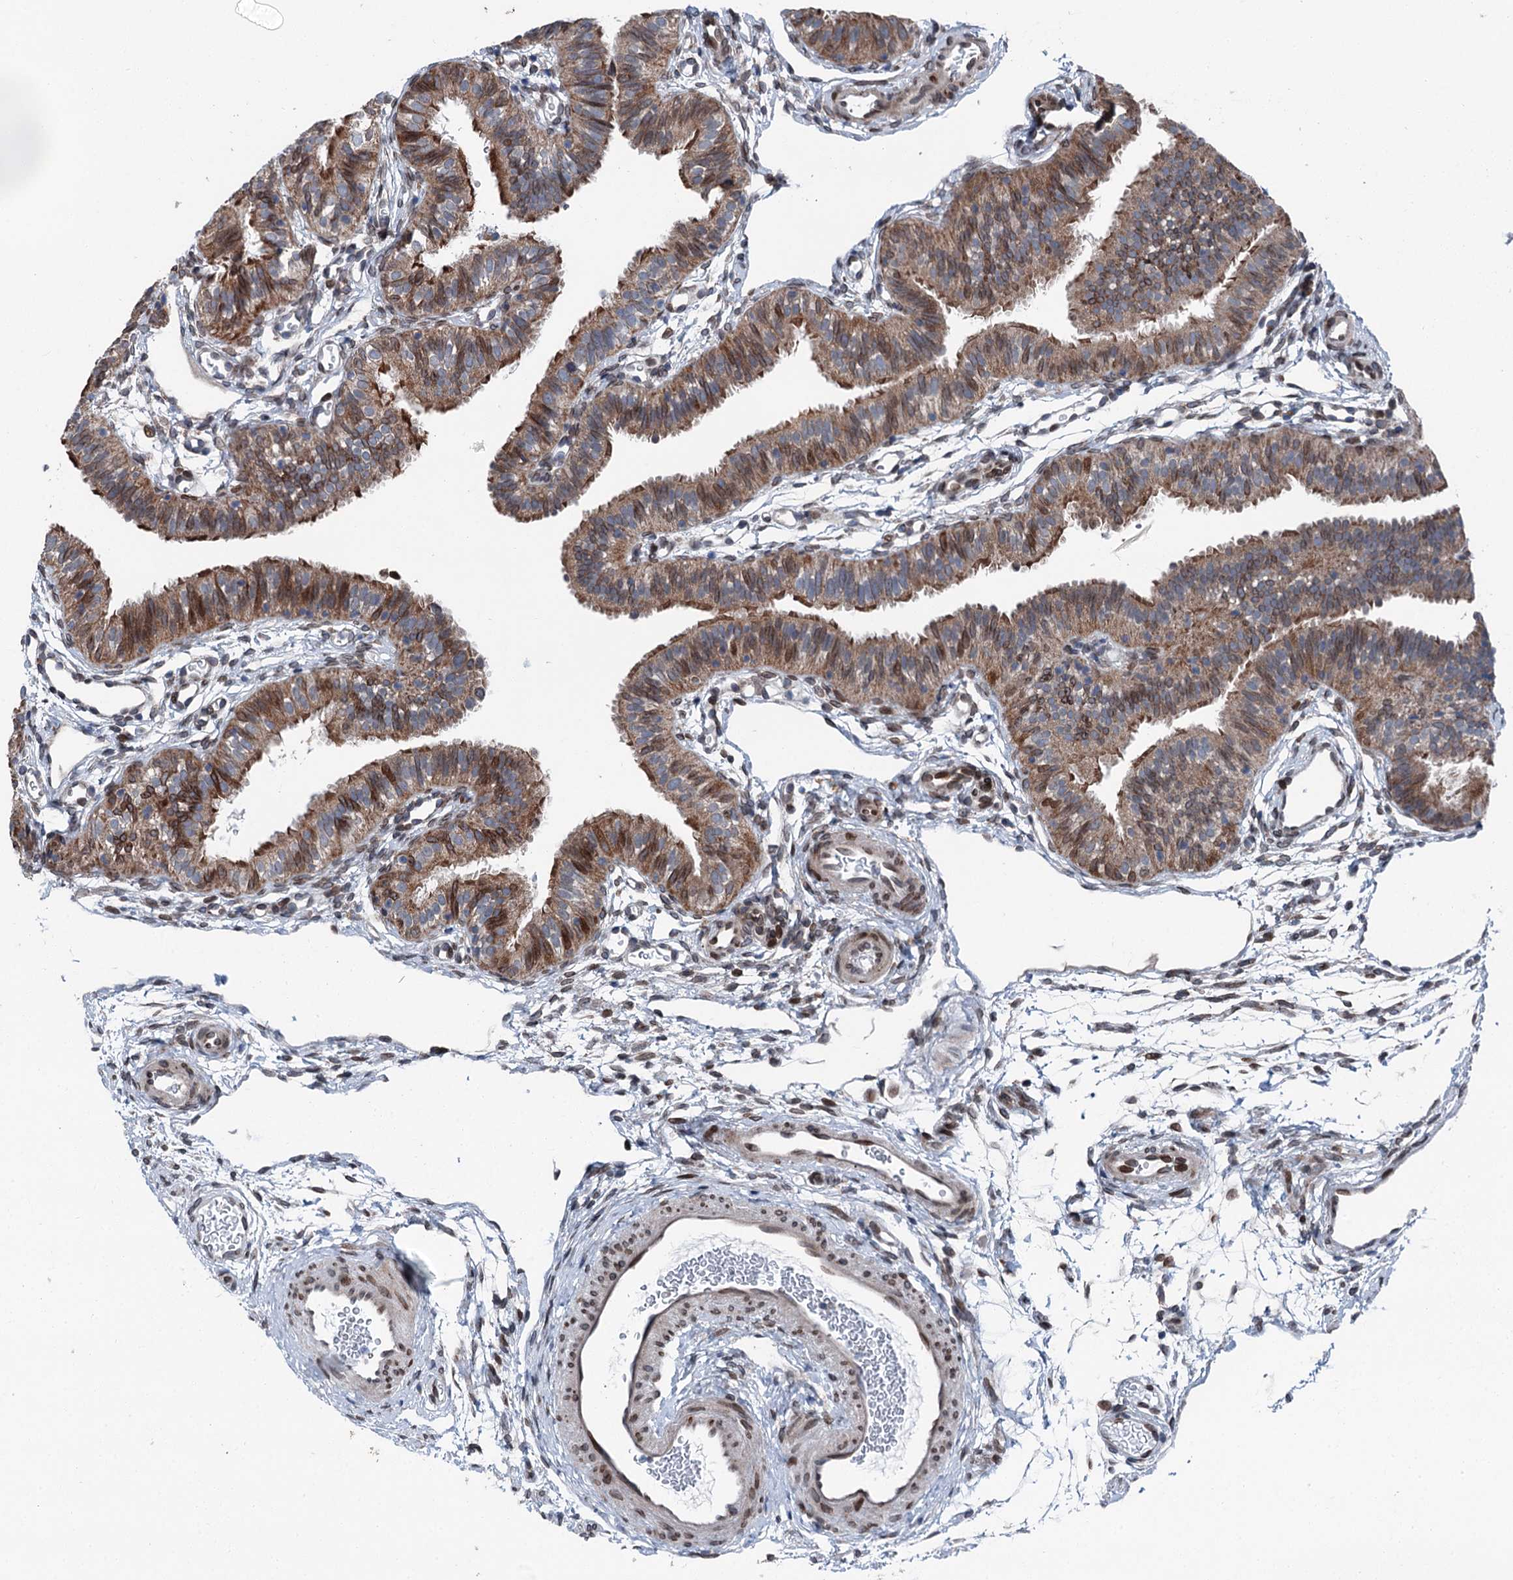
{"staining": {"intensity": "strong", "quantity": "25%-75%", "location": "cytoplasmic/membranous"}, "tissue": "fallopian tube", "cell_type": "Glandular cells", "image_type": "normal", "snomed": [{"axis": "morphology", "description": "Normal tissue, NOS"}, {"axis": "topography", "description": "Fallopian tube"}], "caption": "Brown immunohistochemical staining in normal fallopian tube shows strong cytoplasmic/membranous positivity in approximately 25%-75% of glandular cells. (DAB = brown stain, brightfield microscopy at high magnification).", "gene": "MRPL14", "patient": {"sex": "female", "age": 35}}